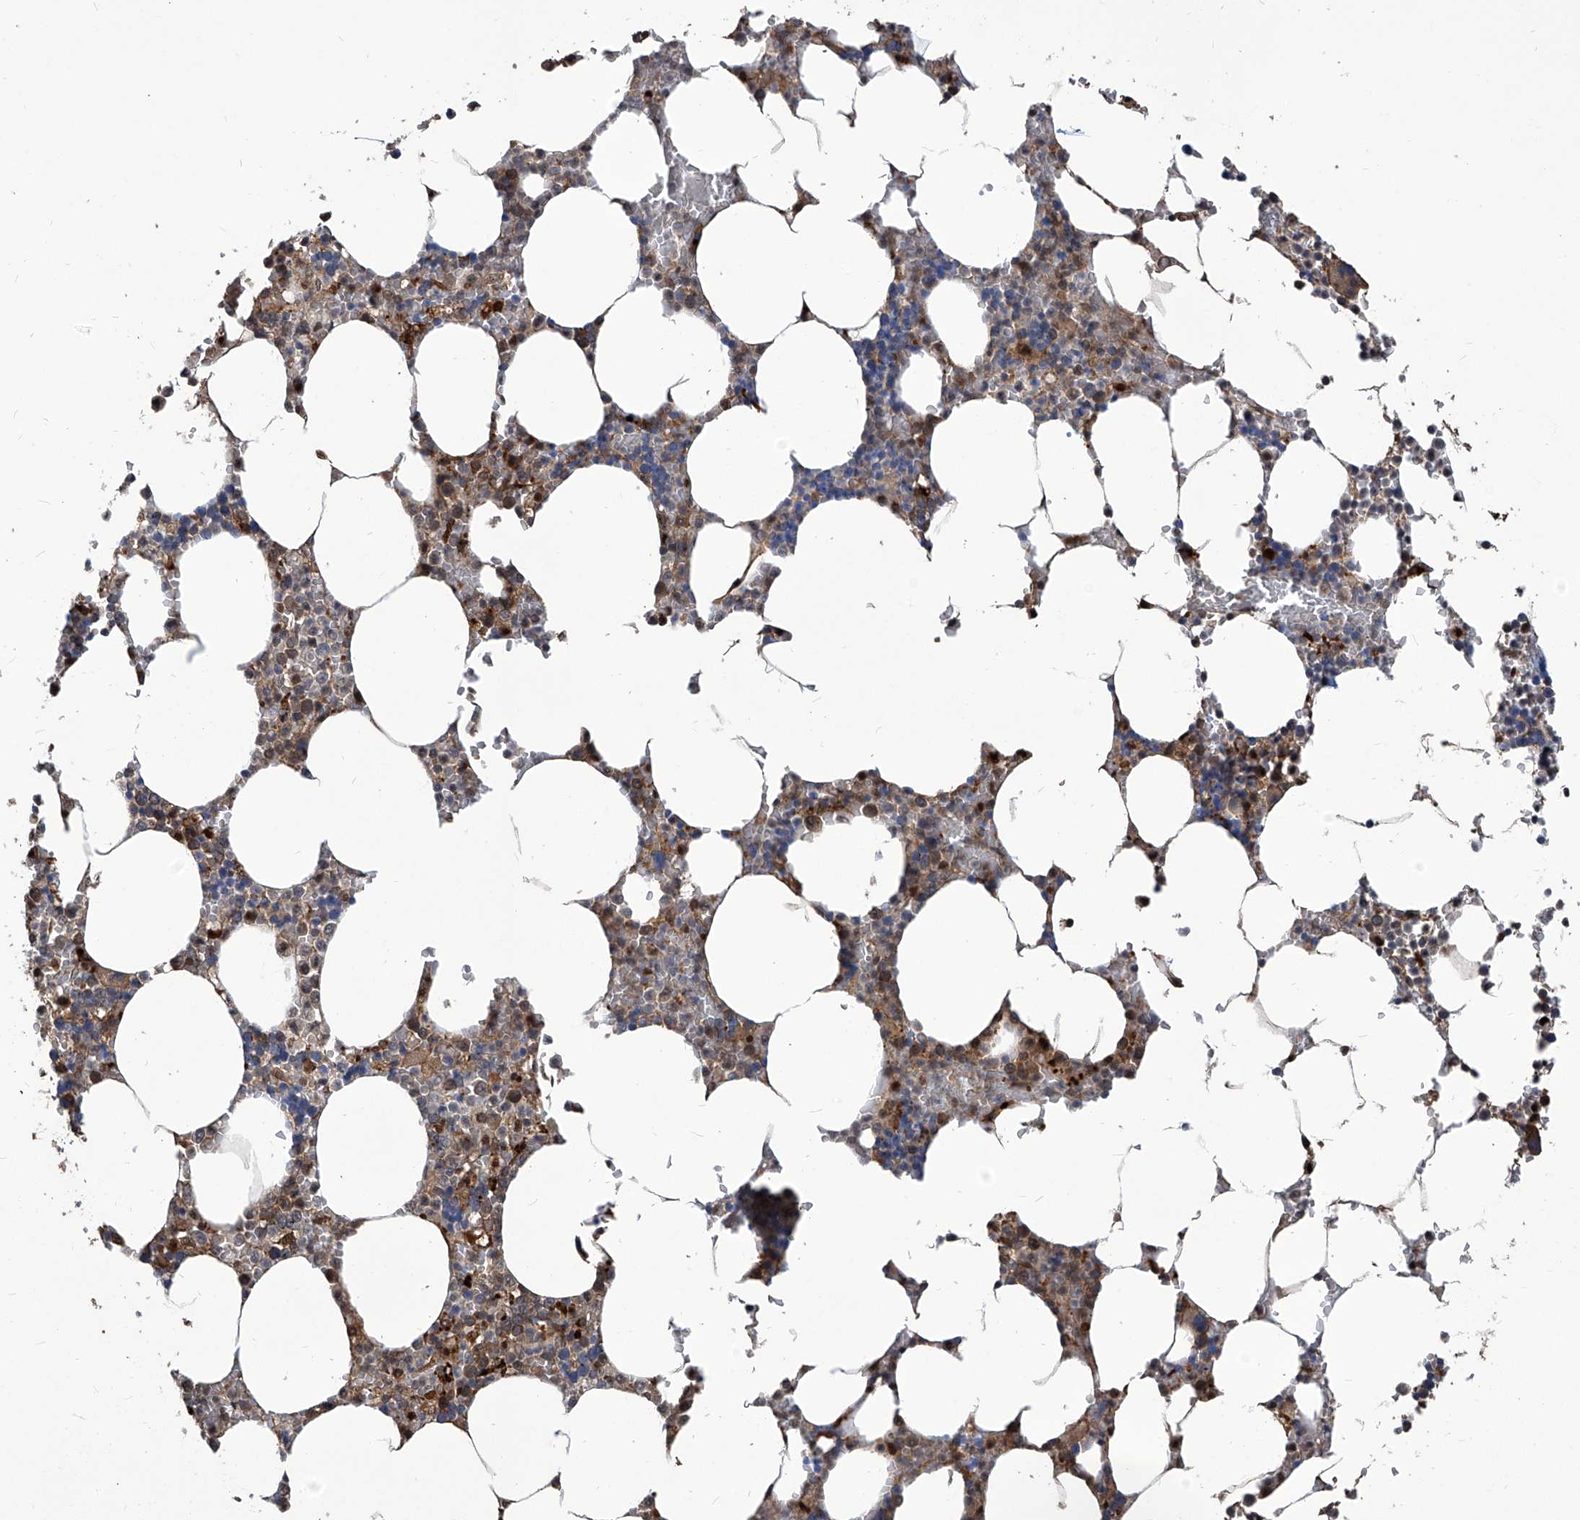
{"staining": {"intensity": "strong", "quantity": "<25%", "location": "cytoplasmic/membranous,nuclear"}, "tissue": "bone marrow", "cell_type": "Hematopoietic cells", "image_type": "normal", "snomed": [{"axis": "morphology", "description": "Normal tissue, NOS"}, {"axis": "topography", "description": "Bone marrow"}], "caption": "Normal bone marrow was stained to show a protein in brown. There is medium levels of strong cytoplasmic/membranous,nuclear positivity in approximately <25% of hematopoietic cells. Nuclei are stained in blue.", "gene": "PSMB1", "patient": {"sex": "male", "age": 70}}